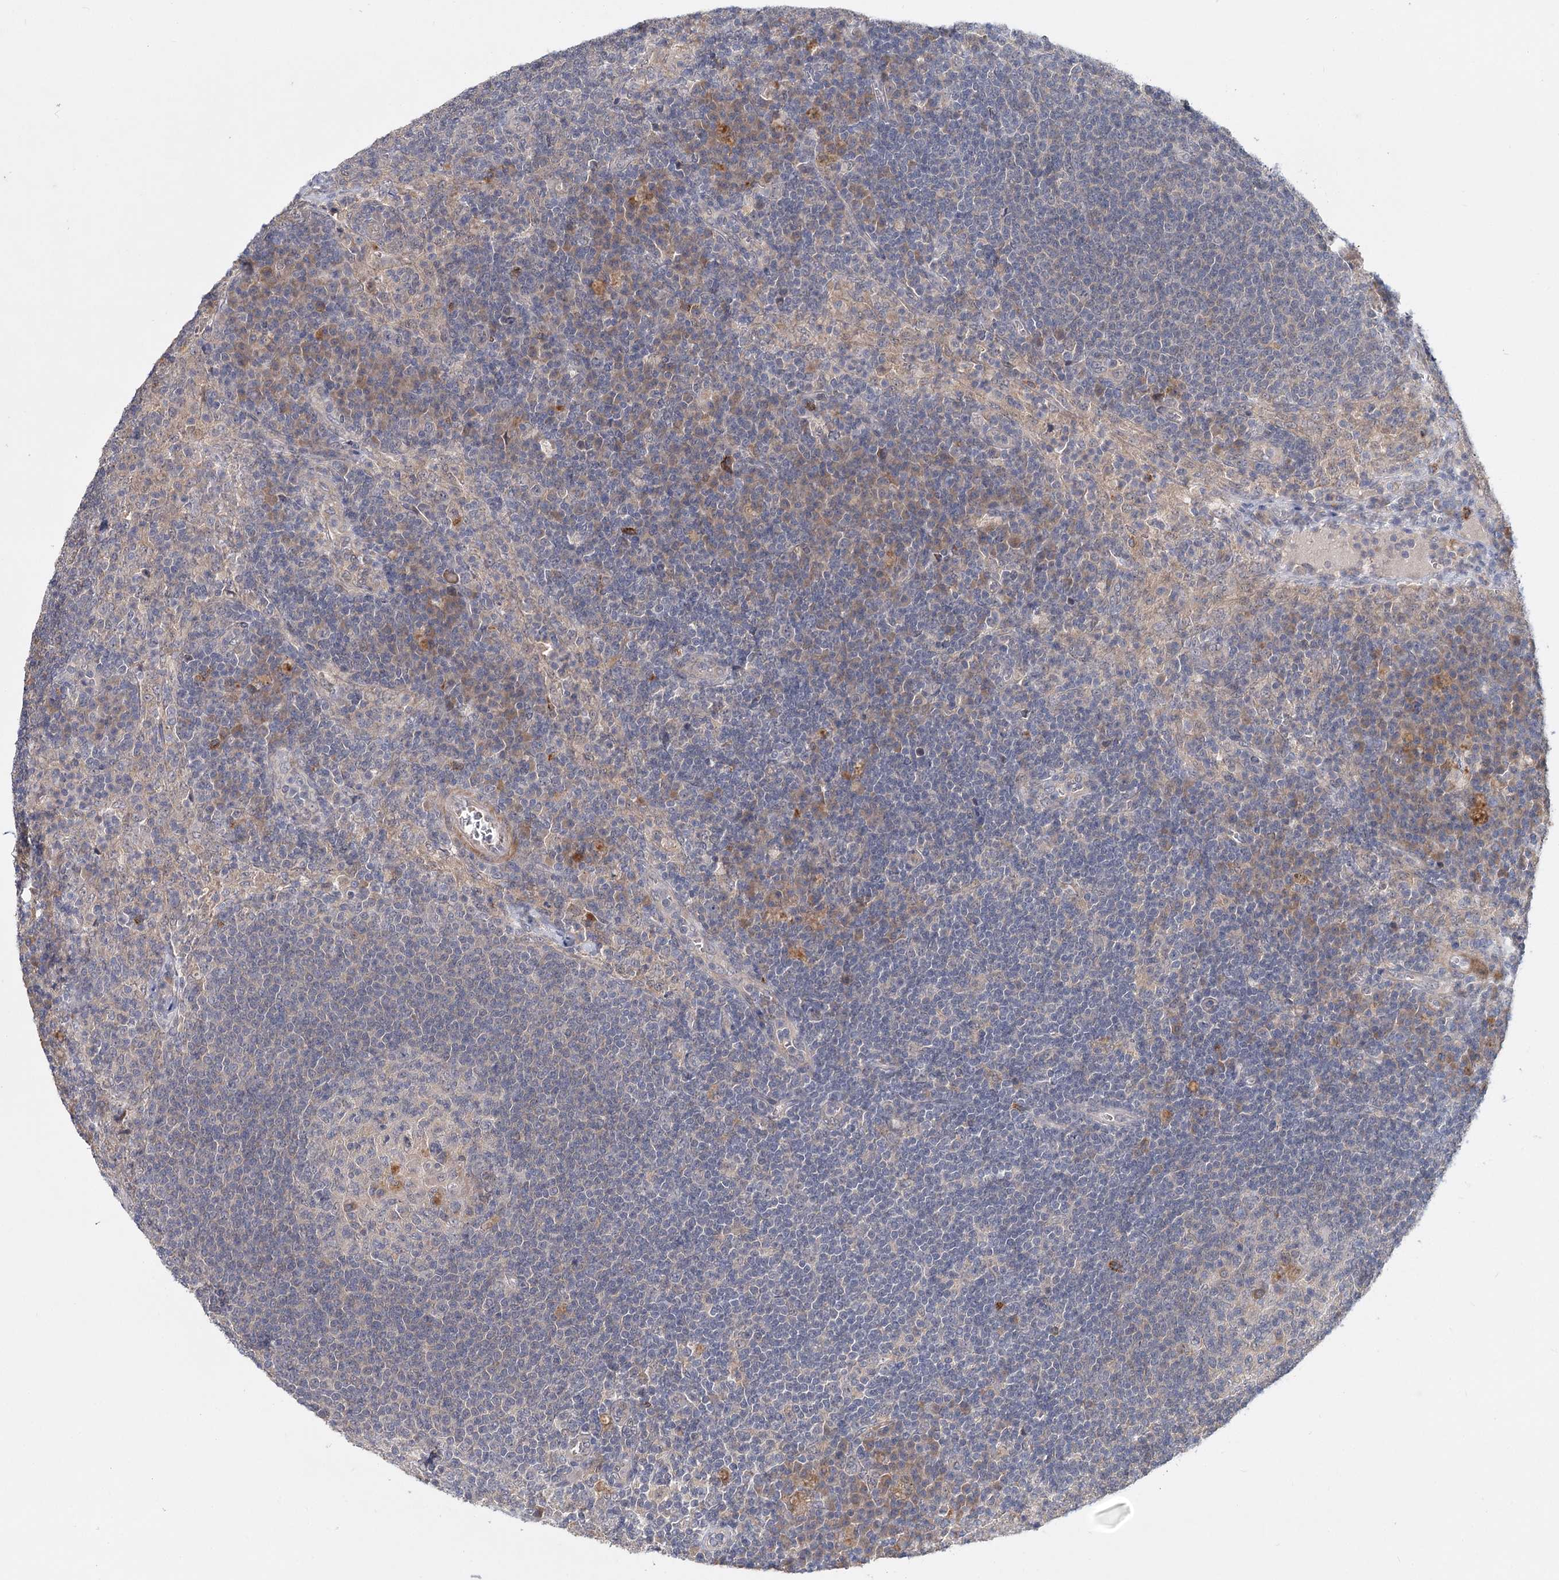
{"staining": {"intensity": "negative", "quantity": "none", "location": "none"}, "tissue": "lymph node", "cell_type": "Germinal center cells", "image_type": "normal", "snomed": [{"axis": "morphology", "description": "Normal tissue, NOS"}, {"axis": "topography", "description": "Lymph node"}], "caption": "Protein analysis of normal lymph node shows no significant positivity in germinal center cells.", "gene": "AP3B1", "patient": {"sex": "female", "age": 70}}